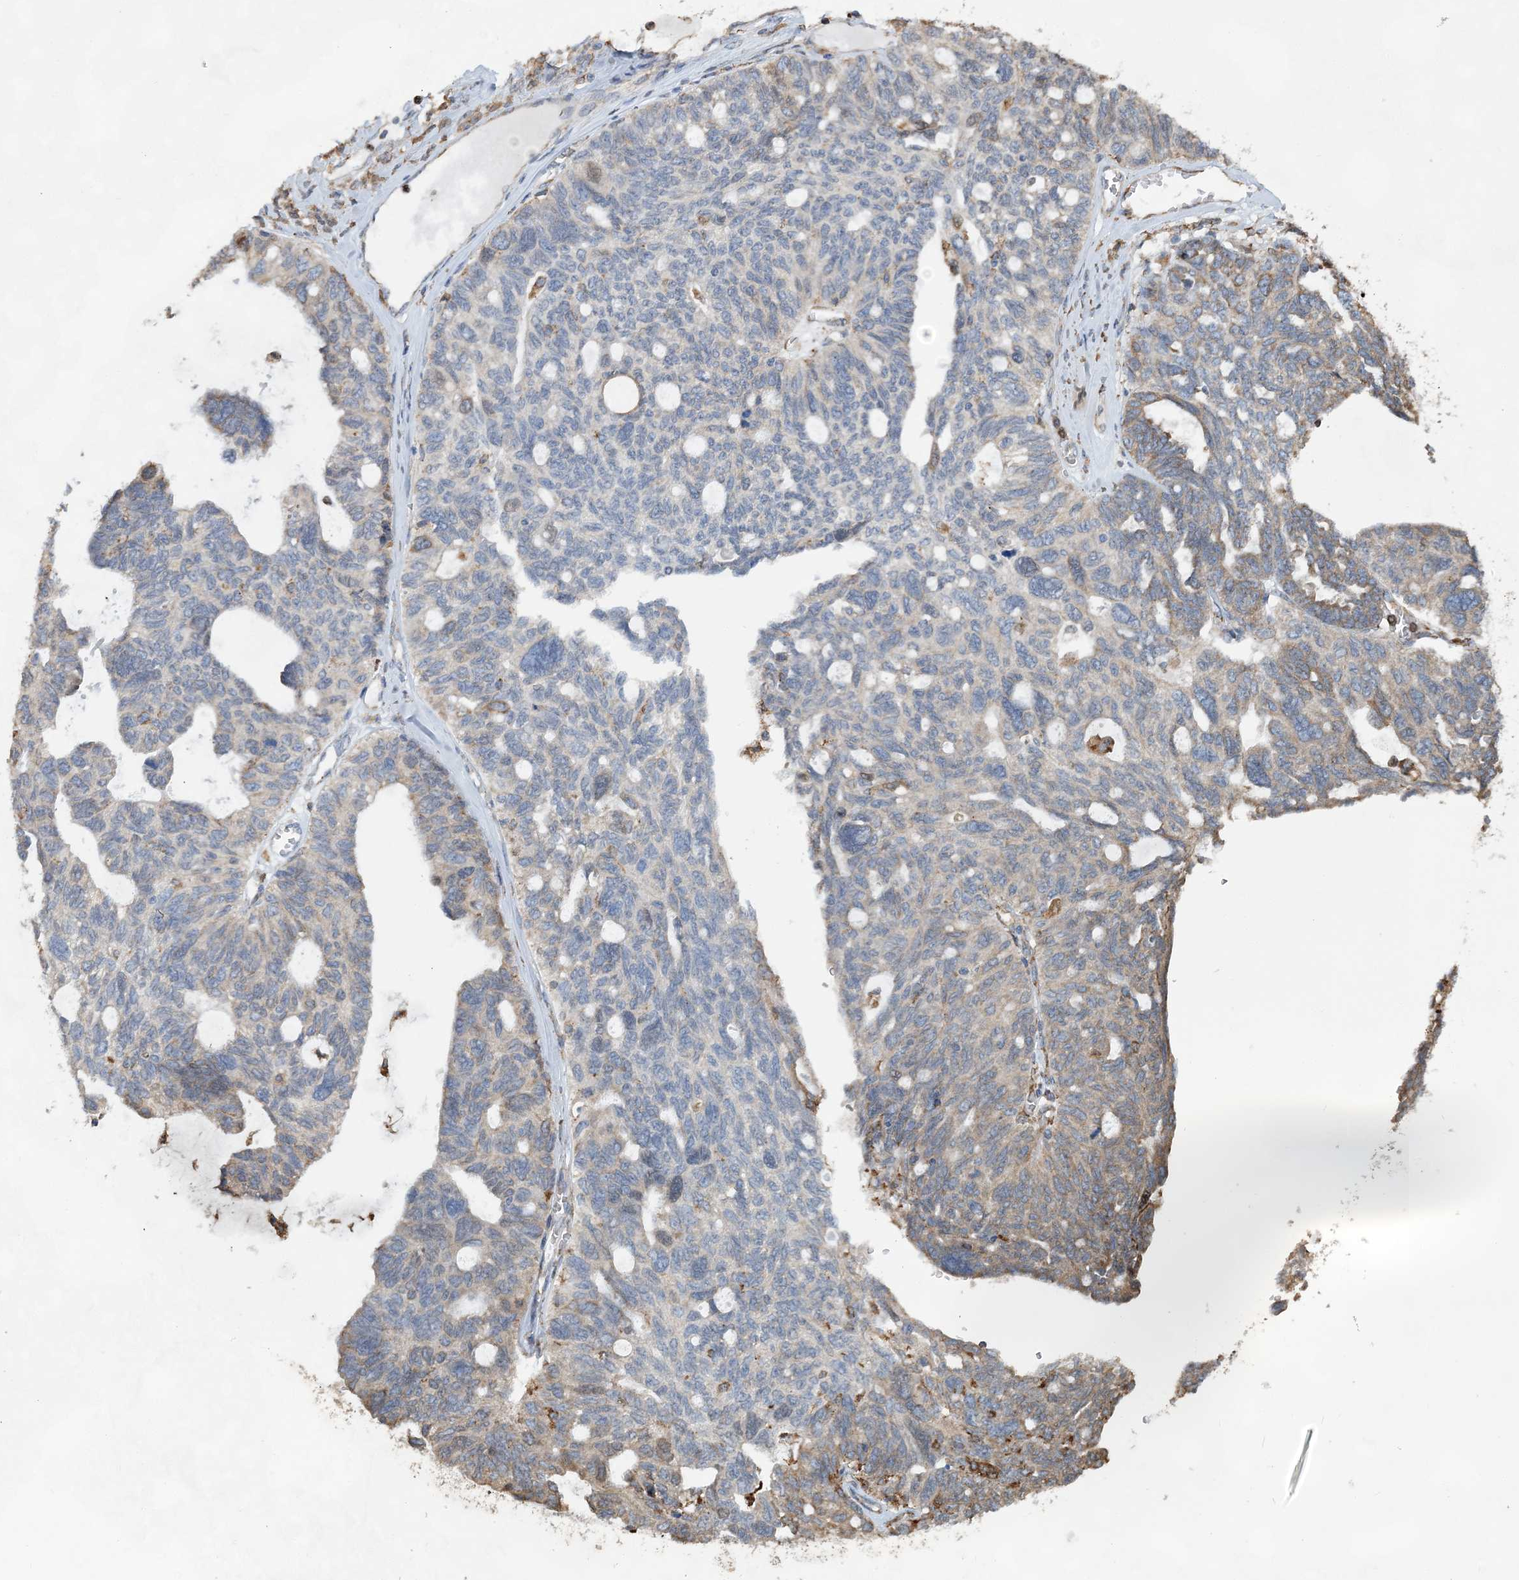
{"staining": {"intensity": "weak", "quantity": "<25%", "location": "cytoplasmic/membranous"}, "tissue": "ovarian cancer", "cell_type": "Tumor cells", "image_type": "cancer", "snomed": [{"axis": "morphology", "description": "Cystadenocarcinoma, serous, NOS"}, {"axis": "topography", "description": "Ovary"}], "caption": "Immunohistochemistry (IHC) photomicrograph of ovarian cancer stained for a protein (brown), which displays no staining in tumor cells. (Brightfield microscopy of DAB immunohistochemistry at high magnification).", "gene": "WDR12", "patient": {"sex": "female", "age": 79}}